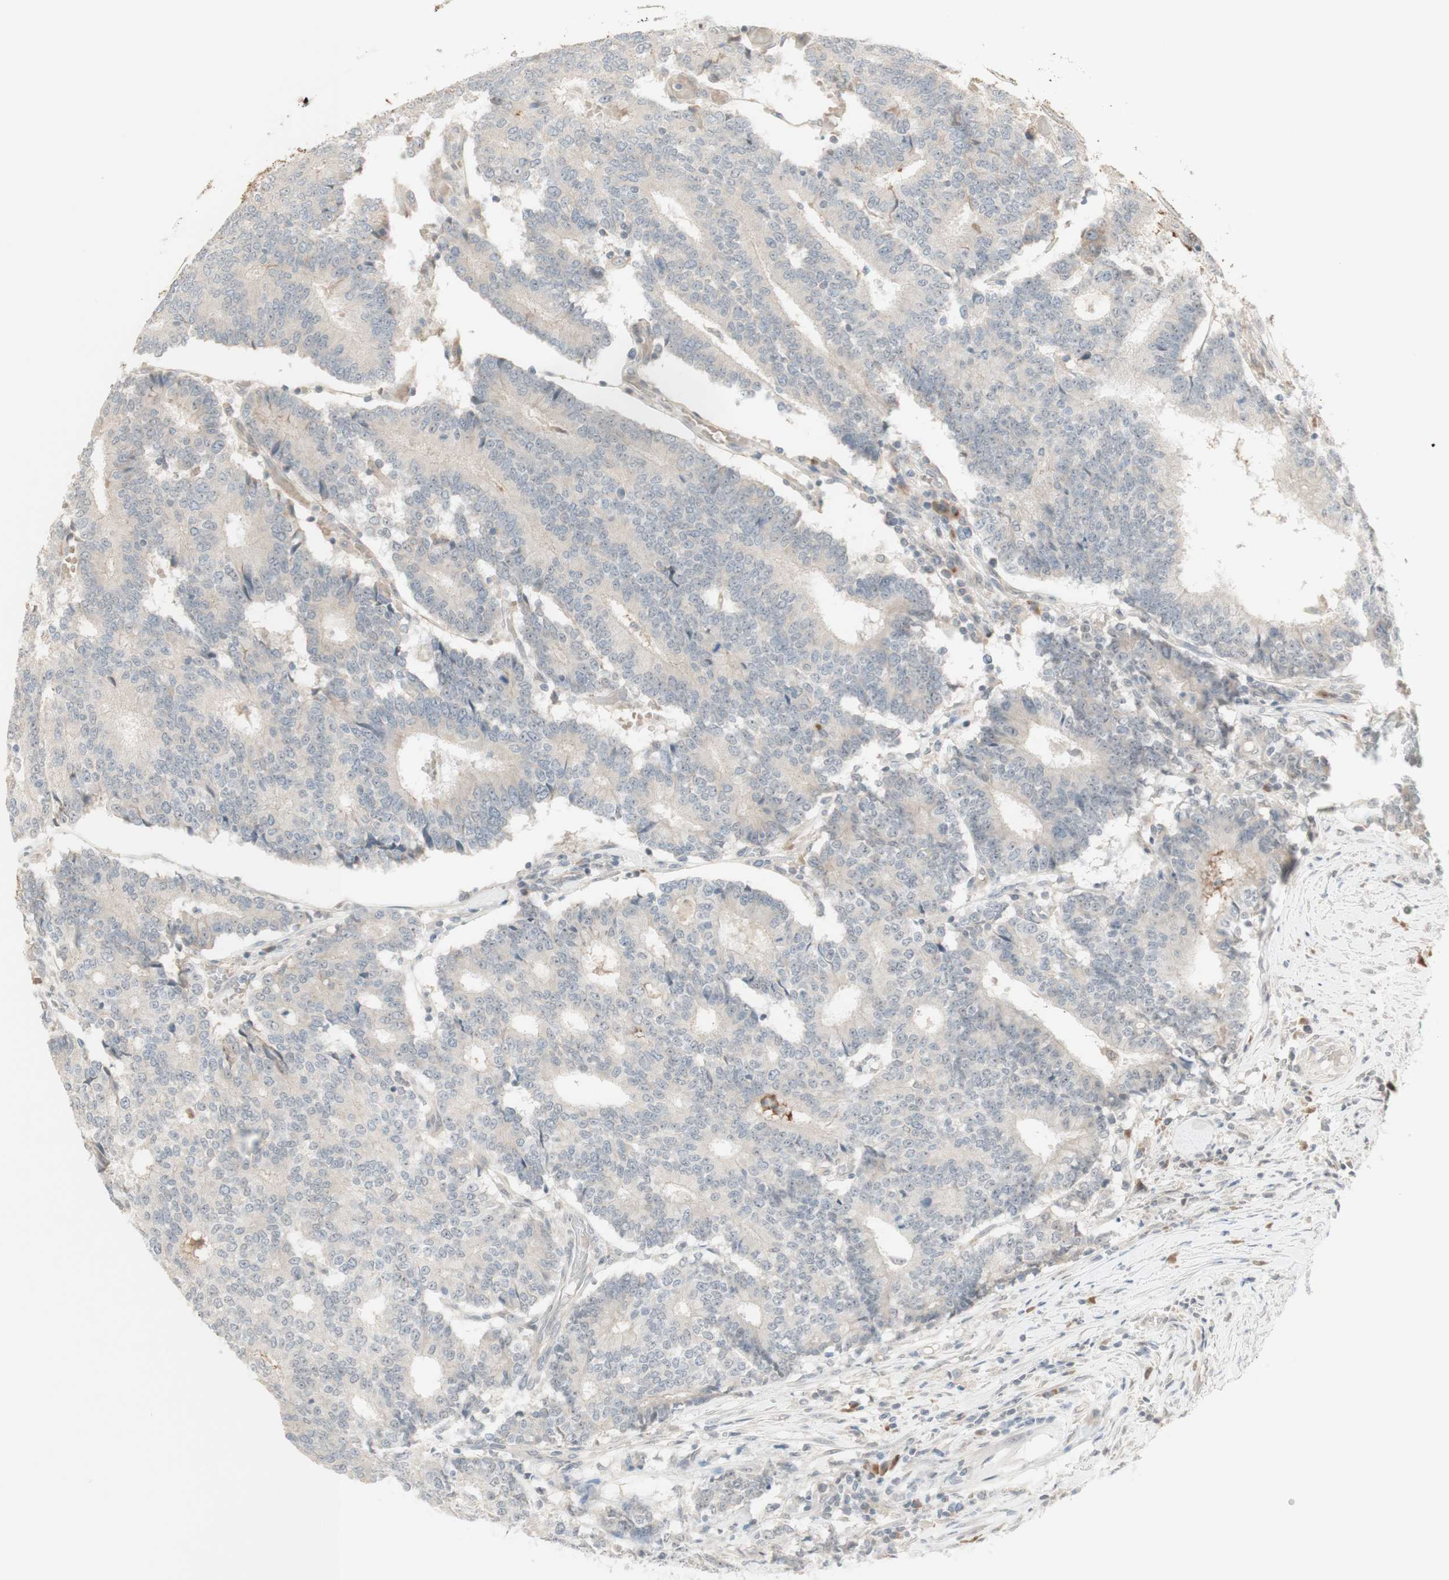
{"staining": {"intensity": "negative", "quantity": "none", "location": "none"}, "tissue": "prostate cancer", "cell_type": "Tumor cells", "image_type": "cancer", "snomed": [{"axis": "morphology", "description": "Normal tissue, NOS"}, {"axis": "morphology", "description": "Adenocarcinoma, High grade"}, {"axis": "topography", "description": "Prostate"}, {"axis": "topography", "description": "Seminal veicle"}], "caption": "A high-resolution photomicrograph shows immunohistochemistry staining of prostate cancer, which reveals no significant staining in tumor cells.", "gene": "PLCD4", "patient": {"sex": "male", "age": 55}}